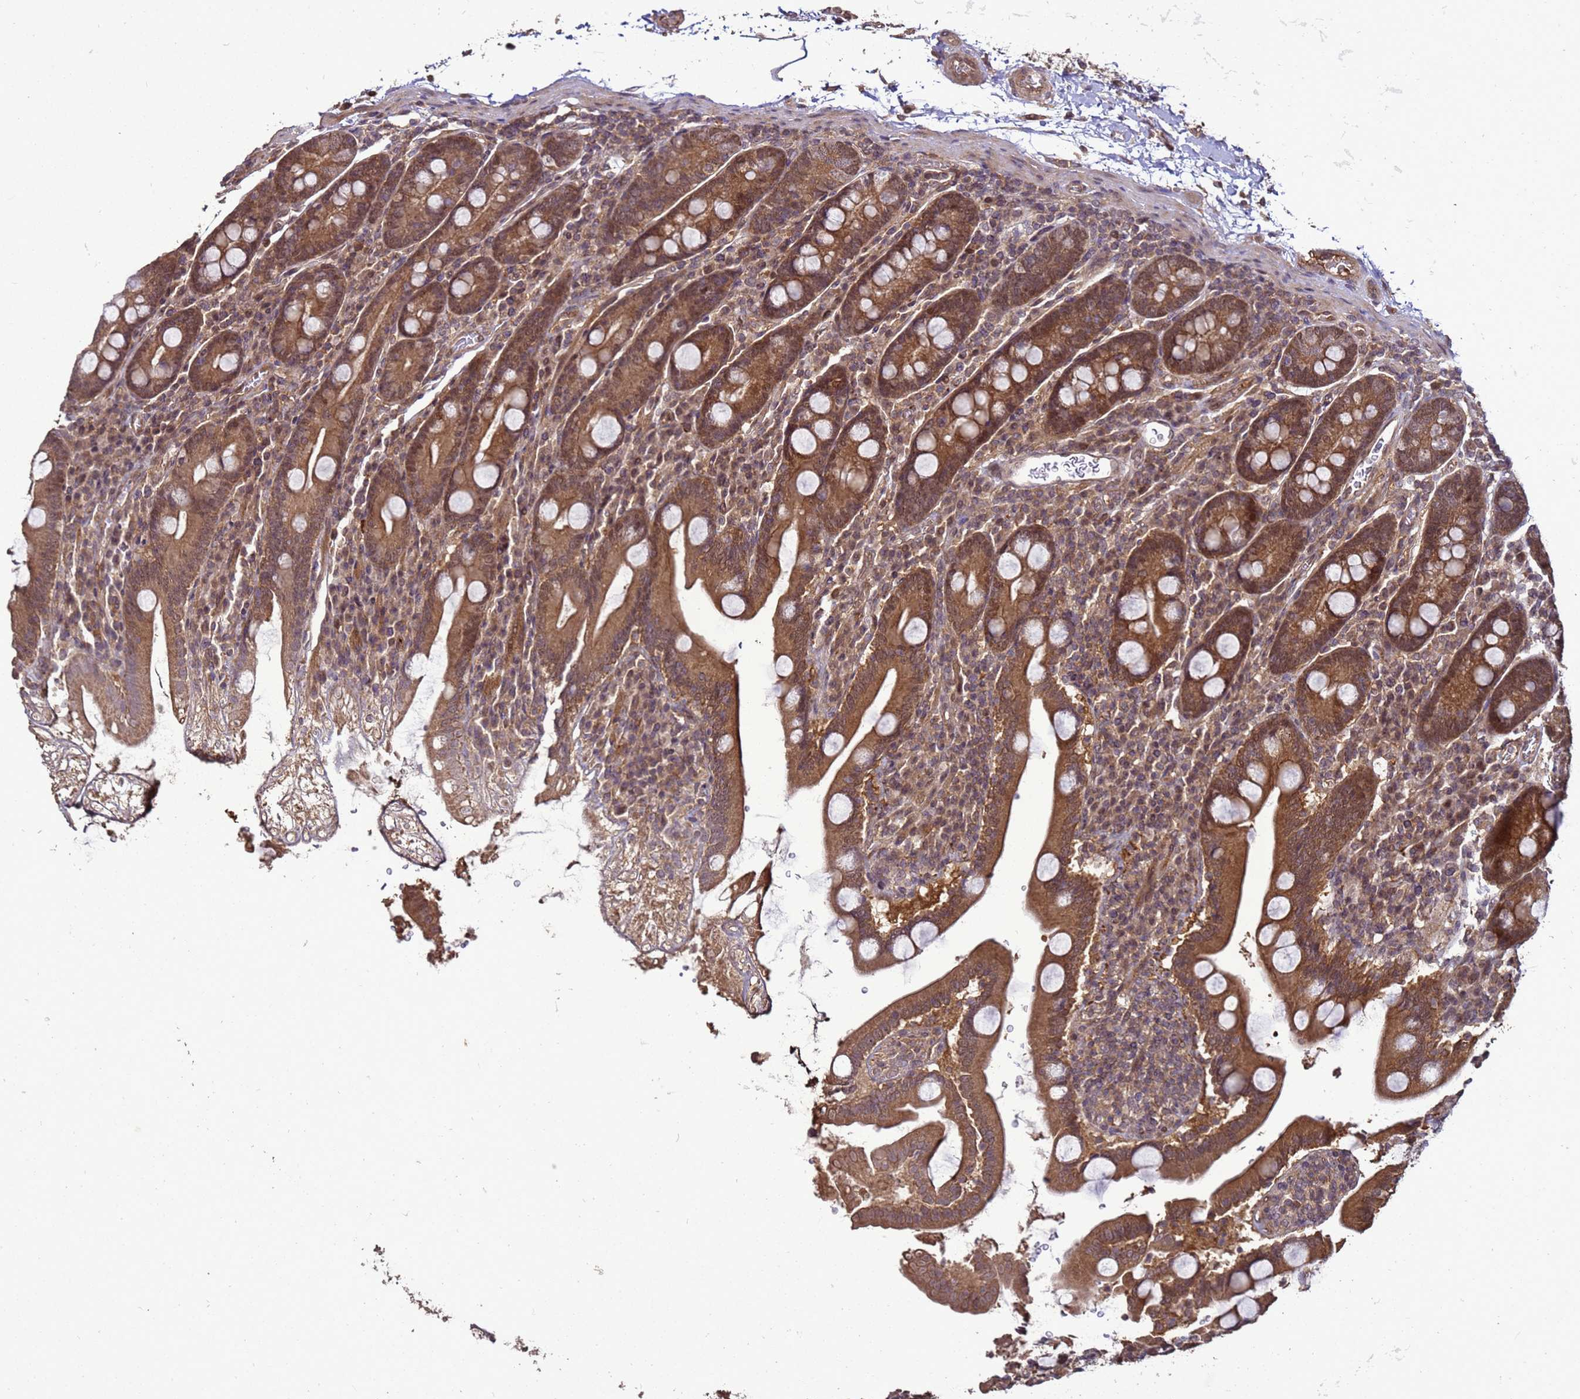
{"staining": {"intensity": "strong", "quantity": ">75%", "location": "cytoplasmic/membranous"}, "tissue": "duodenum", "cell_type": "Glandular cells", "image_type": "normal", "snomed": [{"axis": "morphology", "description": "Normal tissue, NOS"}, {"axis": "topography", "description": "Duodenum"}], "caption": "Glandular cells show strong cytoplasmic/membranous staining in about >75% of cells in normal duodenum.", "gene": "CRBN", "patient": {"sex": "male", "age": 35}}